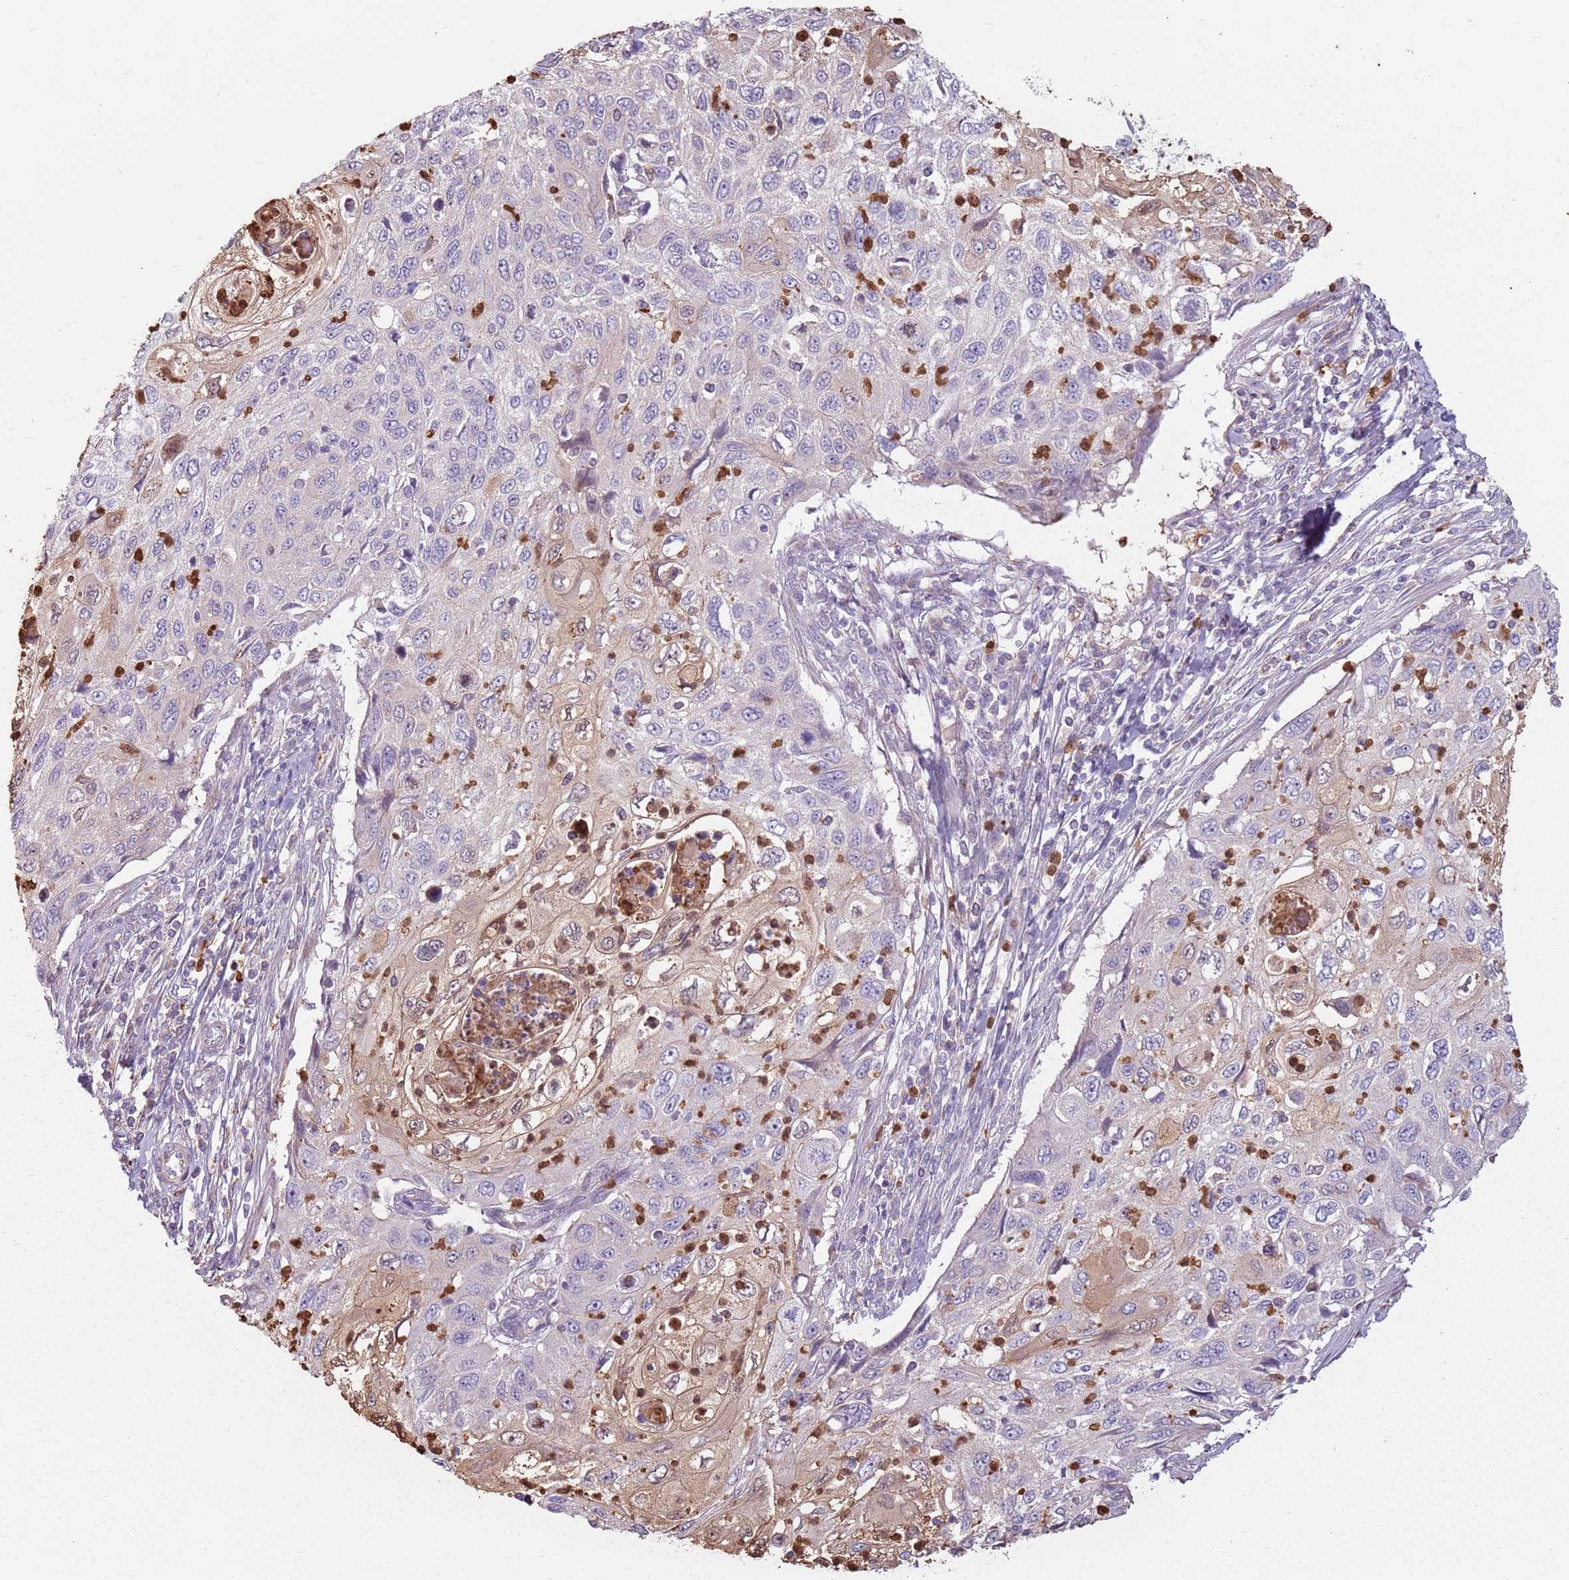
{"staining": {"intensity": "negative", "quantity": "none", "location": "none"}, "tissue": "cervical cancer", "cell_type": "Tumor cells", "image_type": "cancer", "snomed": [{"axis": "morphology", "description": "Squamous cell carcinoma, NOS"}, {"axis": "topography", "description": "Cervix"}], "caption": "An image of cervical cancer (squamous cell carcinoma) stained for a protein demonstrates no brown staining in tumor cells. Nuclei are stained in blue.", "gene": "SPAG4", "patient": {"sex": "female", "age": 70}}